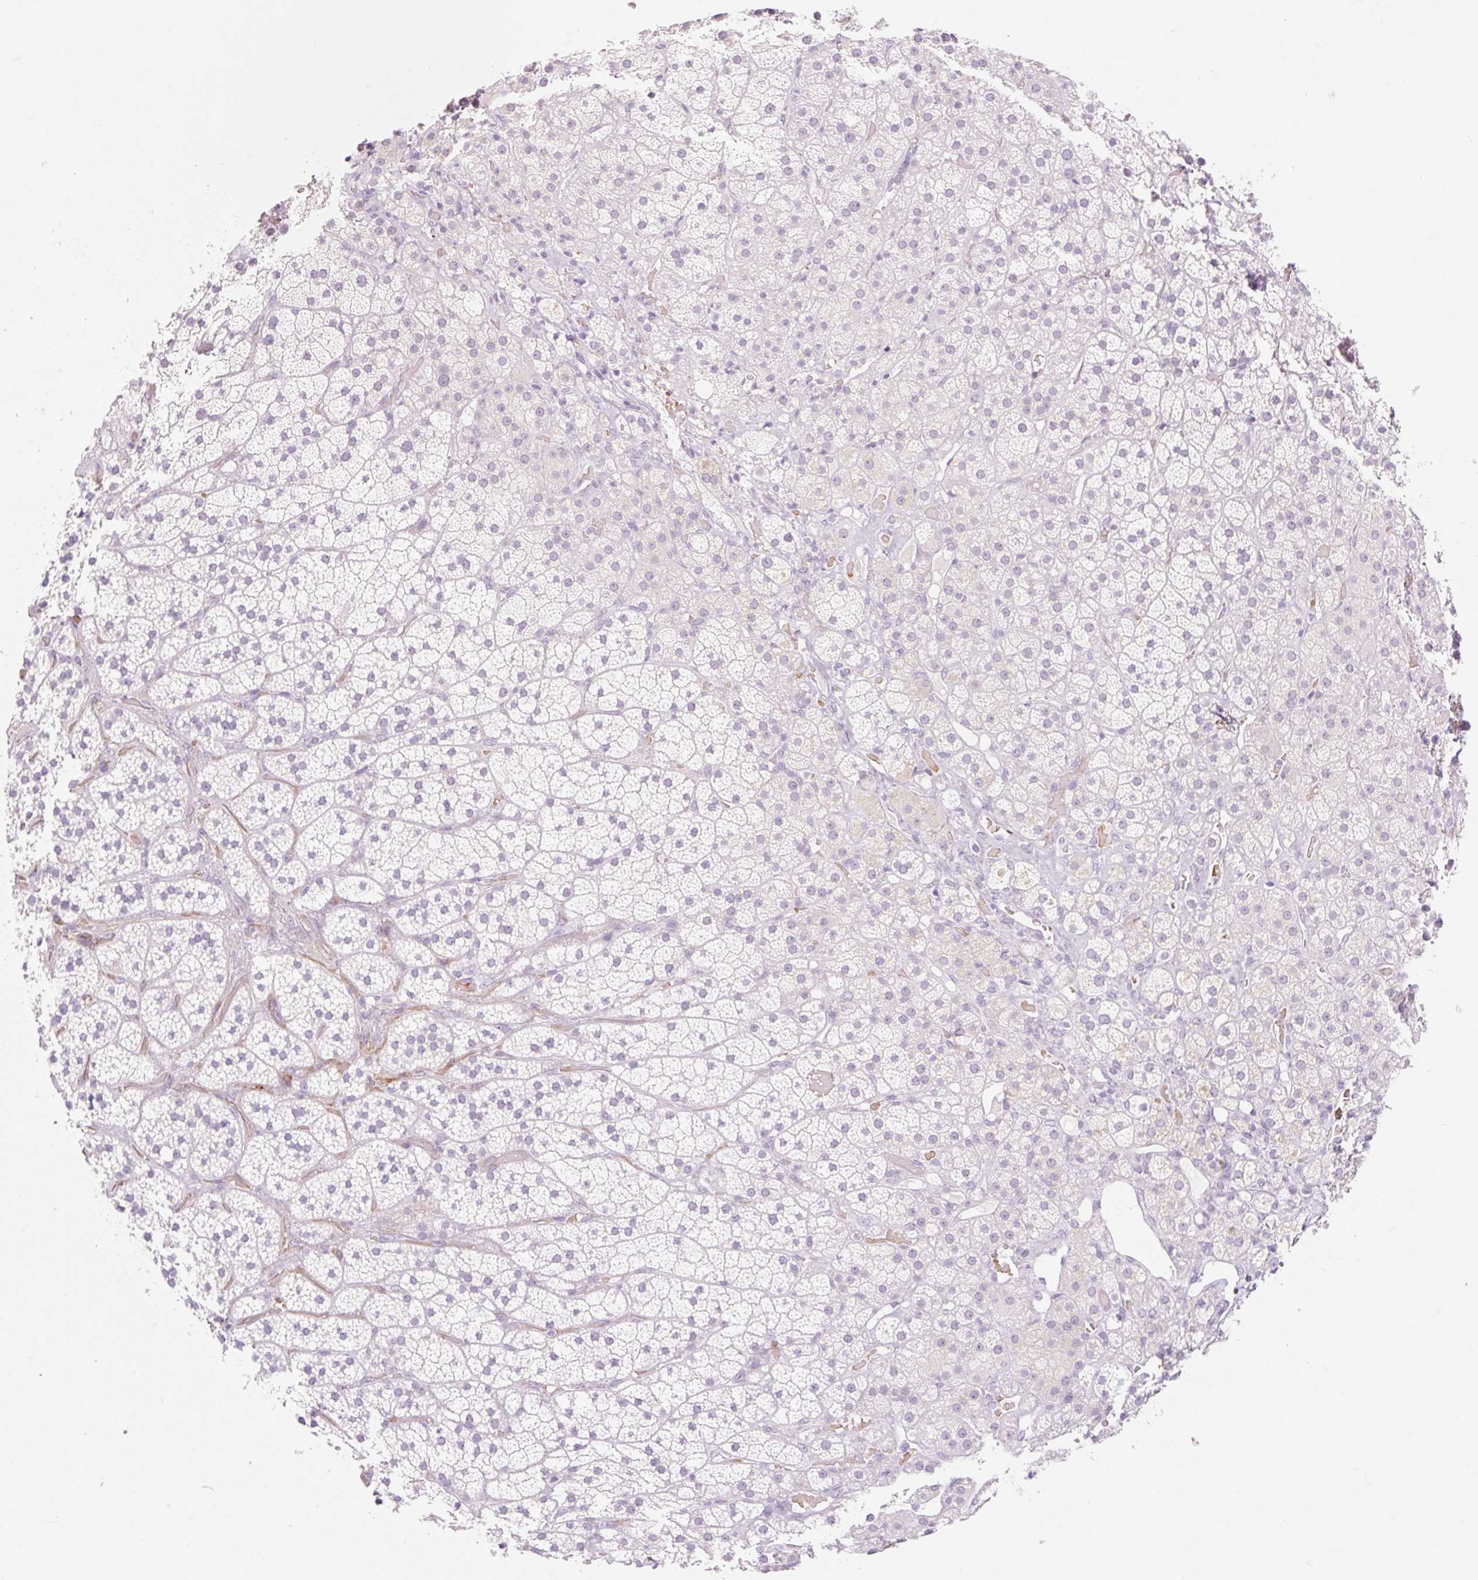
{"staining": {"intensity": "negative", "quantity": "none", "location": "none"}, "tissue": "adrenal gland", "cell_type": "Glandular cells", "image_type": "normal", "snomed": [{"axis": "morphology", "description": "Normal tissue, NOS"}, {"axis": "topography", "description": "Adrenal gland"}], "caption": "DAB (3,3'-diaminobenzidine) immunohistochemical staining of unremarkable human adrenal gland demonstrates no significant positivity in glandular cells.", "gene": "TAF1L", "patient": {"sex": "male", "age": 57}}